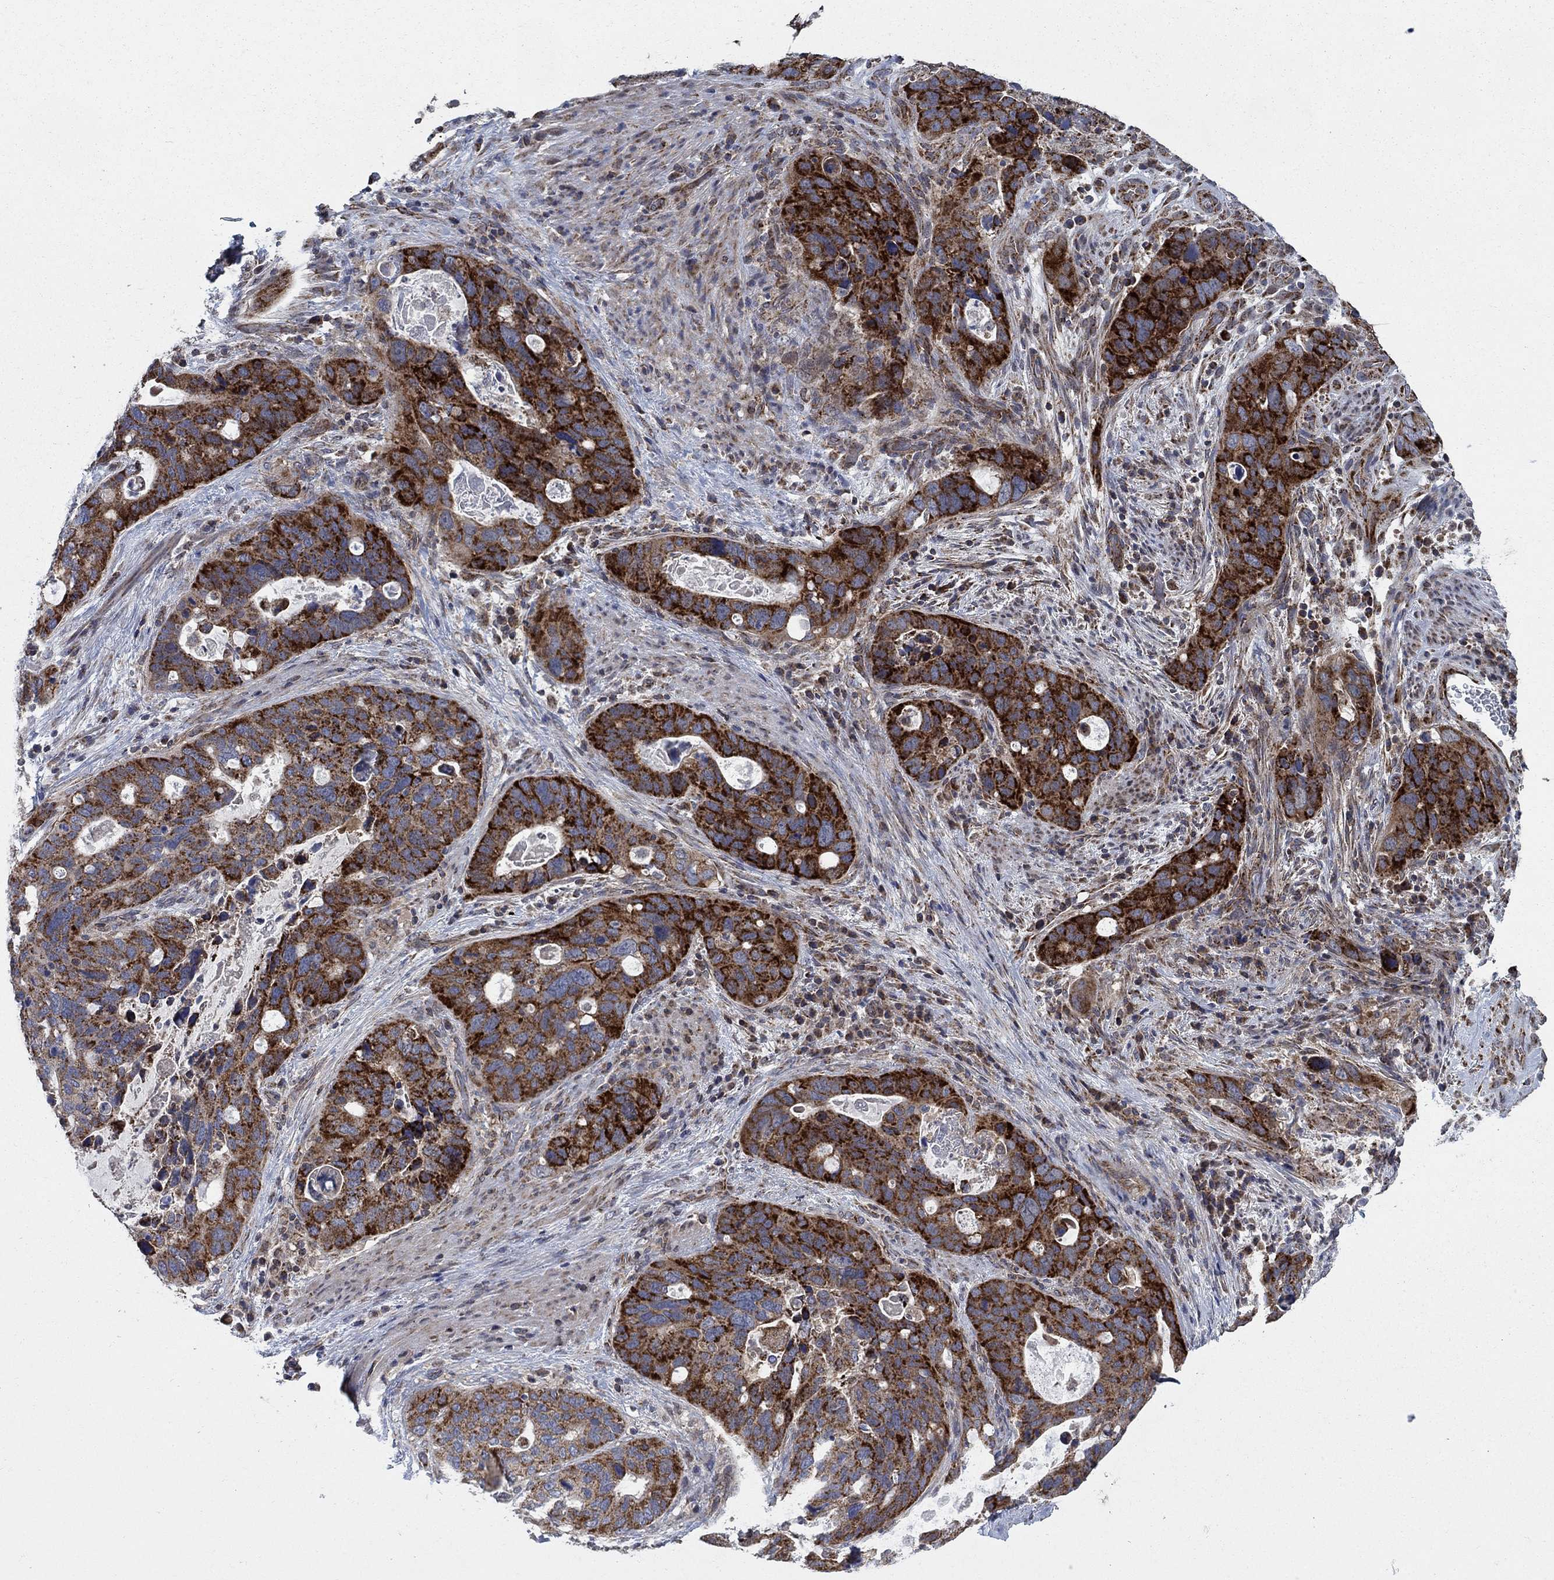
{"staining": {"intensity": "strong", "quantity": ">75%", "location": "cytoplasmic/membranous"}, "tissue": "stomach cancer", "cell_type": "Tumor cells", "image_type": "cancer", "snomed": [{"axis": "morphology", "description": "Adenocarcinoma, NOS"}, {"axis": "topography", "description": "Stomach"}], "caption": "Stomach cancer (adenocarcinoma) stained for a protein reveals strong cytoplasmic/membranous positivity in tumor cells.", "gene": "NME7", "patient": {"sex": "male", "age": 54}}